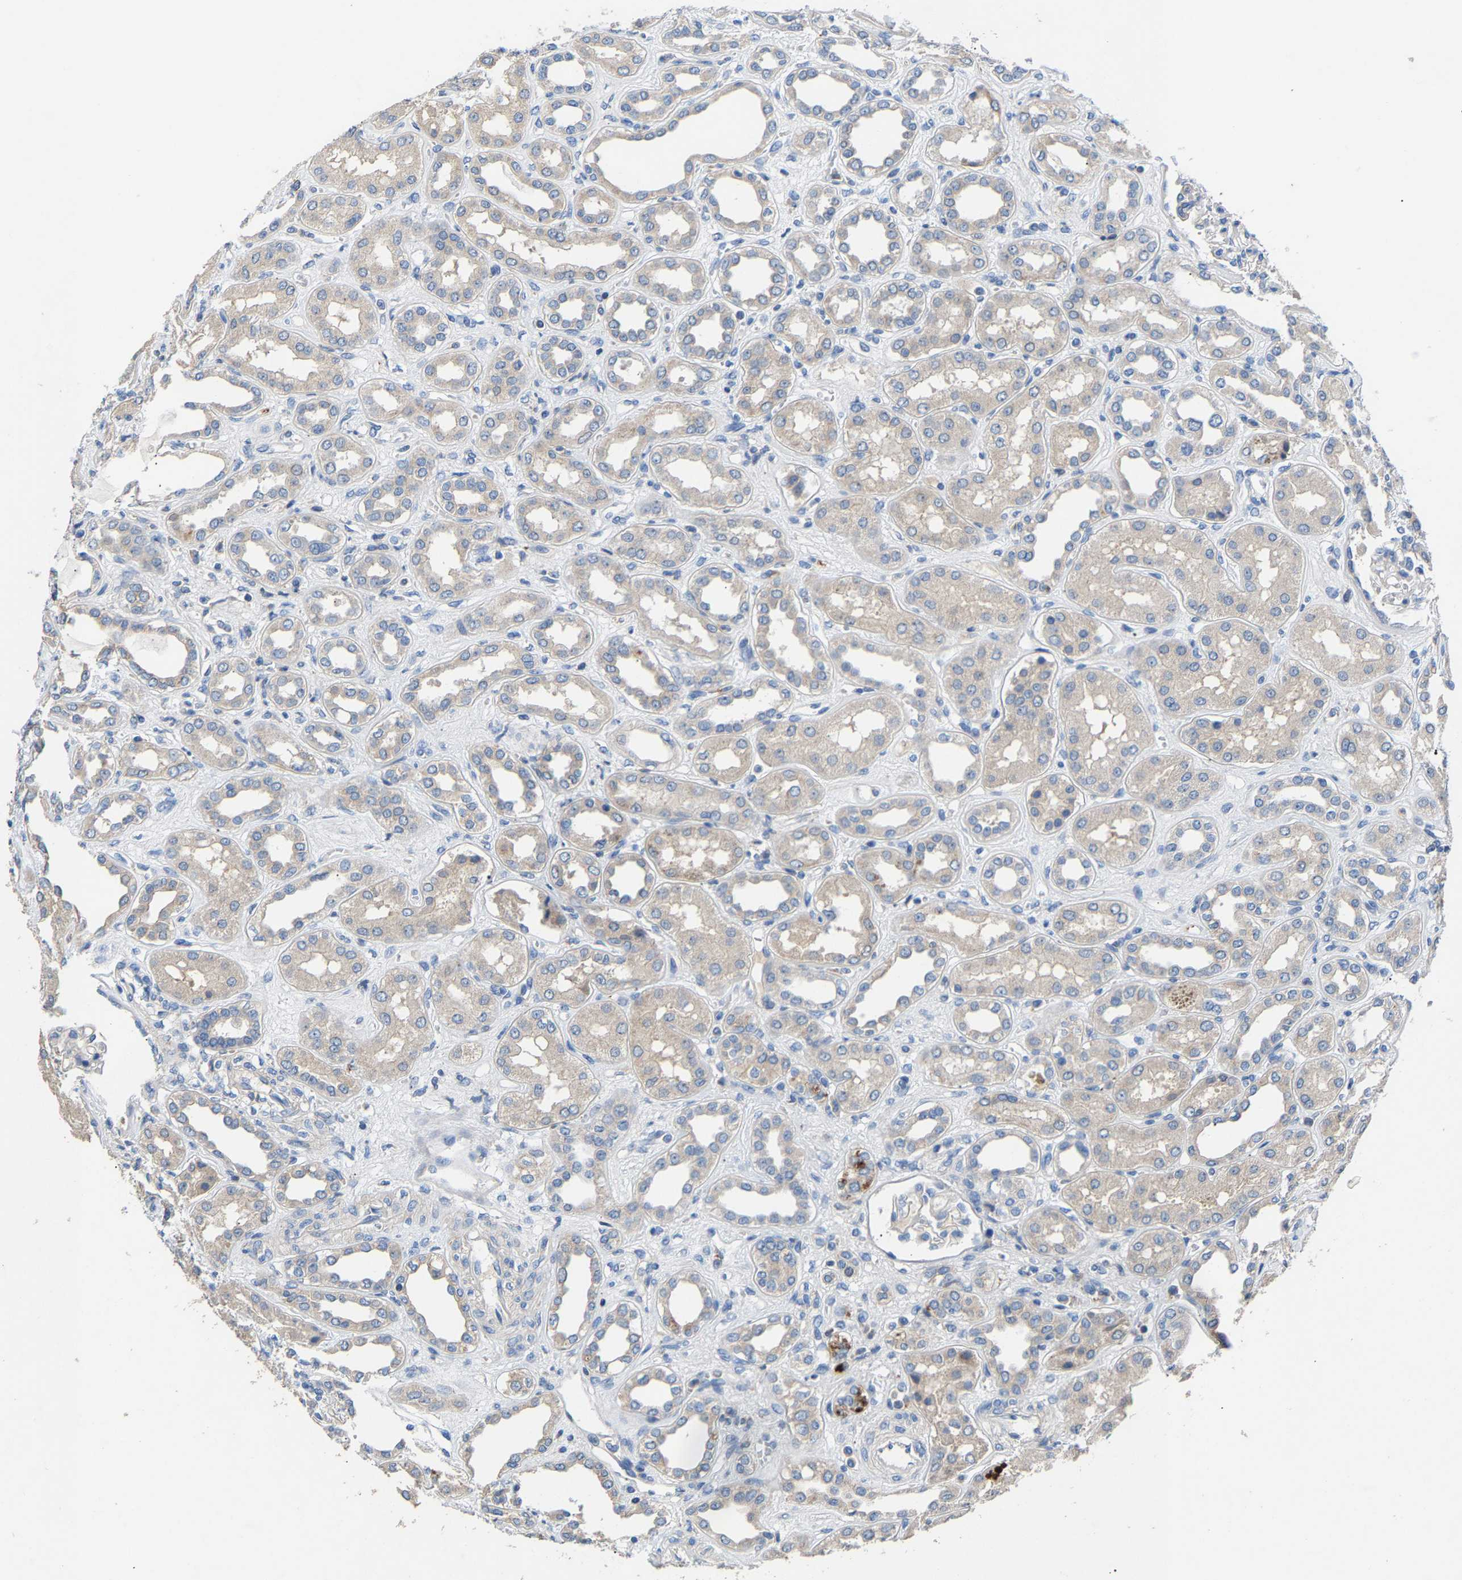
{"staining": {"intensity": "negative", "quantity": "none", "location": "none"}, "tissue": "kidney", "cell_type": "Cells in glomeruli", "image_type": "normal", "snomed": [{"axis": "morphology", "description": "Normal tissue, NOS"}, {"axis": "topography", "description": "Kidney"}], "caption": "Kidney was stained to show a protein in brown. There is no significant expression in cells in glomeruli. The staining was performed using DAB (3,3'-diaminobenzidine) to visualize the protein expression in brown, while the nuclei were stained in blue with hematoxylin (Magnification: 20x).", "gene": "CCDC171", "patient": {"sex": "male", "age": 59}}